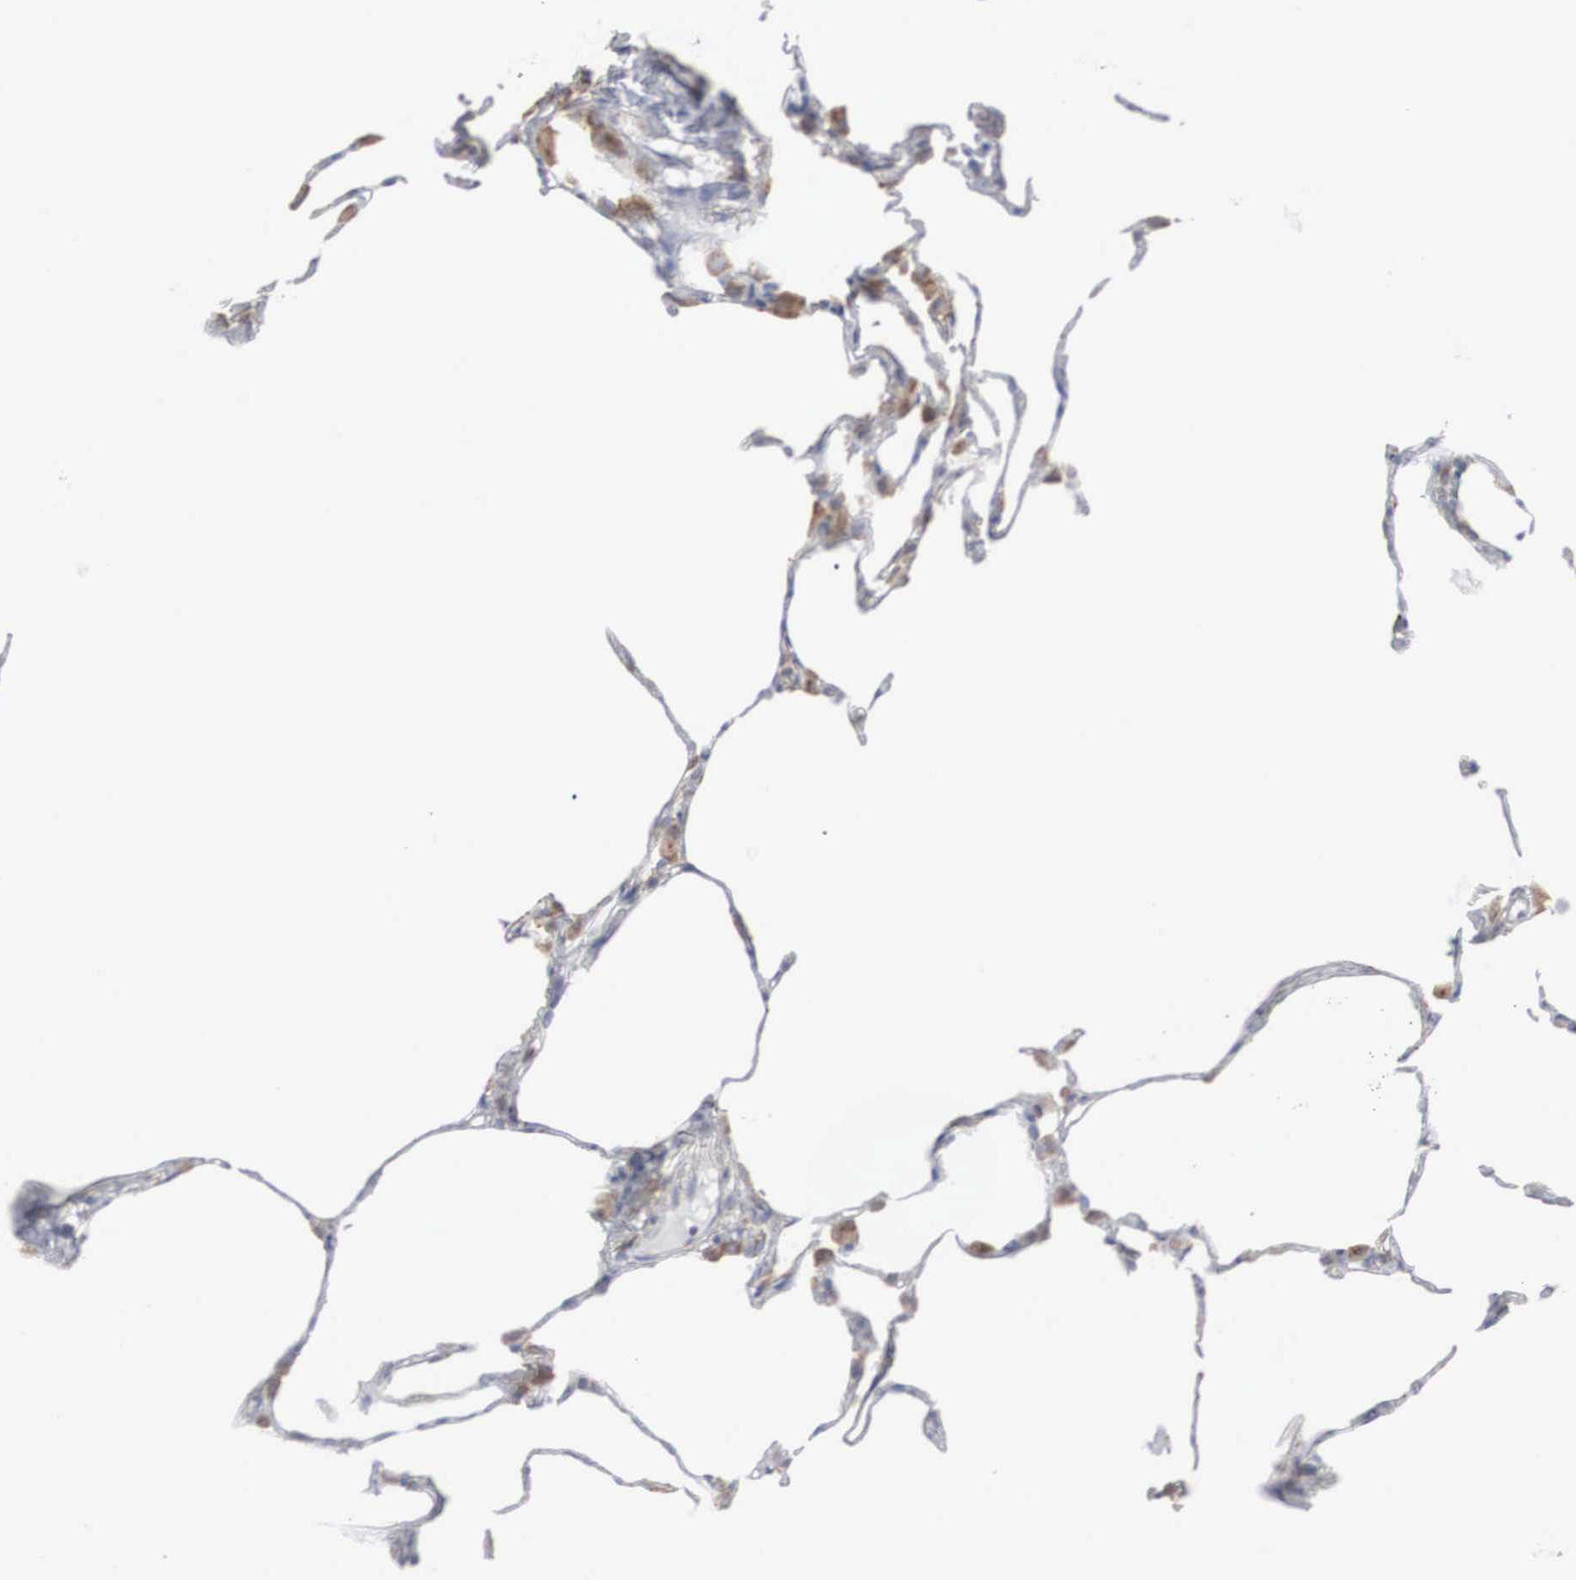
{"staining": {"intensity": "moderate", "quantity": "25%-75%", "location": "cytoplasmic/membranous"}, "tissue": "lung", "cell_type": "Alveolar cells", "image_type": "normal", "snomed": [{"axis": "morphology", "description": "Normal tissue, NOS"}, {"axis": "topography", "description": "Lung"}], "caption": "This image exhibits immunohistochemistry staining of benign lung, with medium moderate cytoplasmic/membranous positivity in approximately 25%-75% of alveolar cells.", "gene": "CTAGE15", "patient": {"sex": "female", "age": 75}}